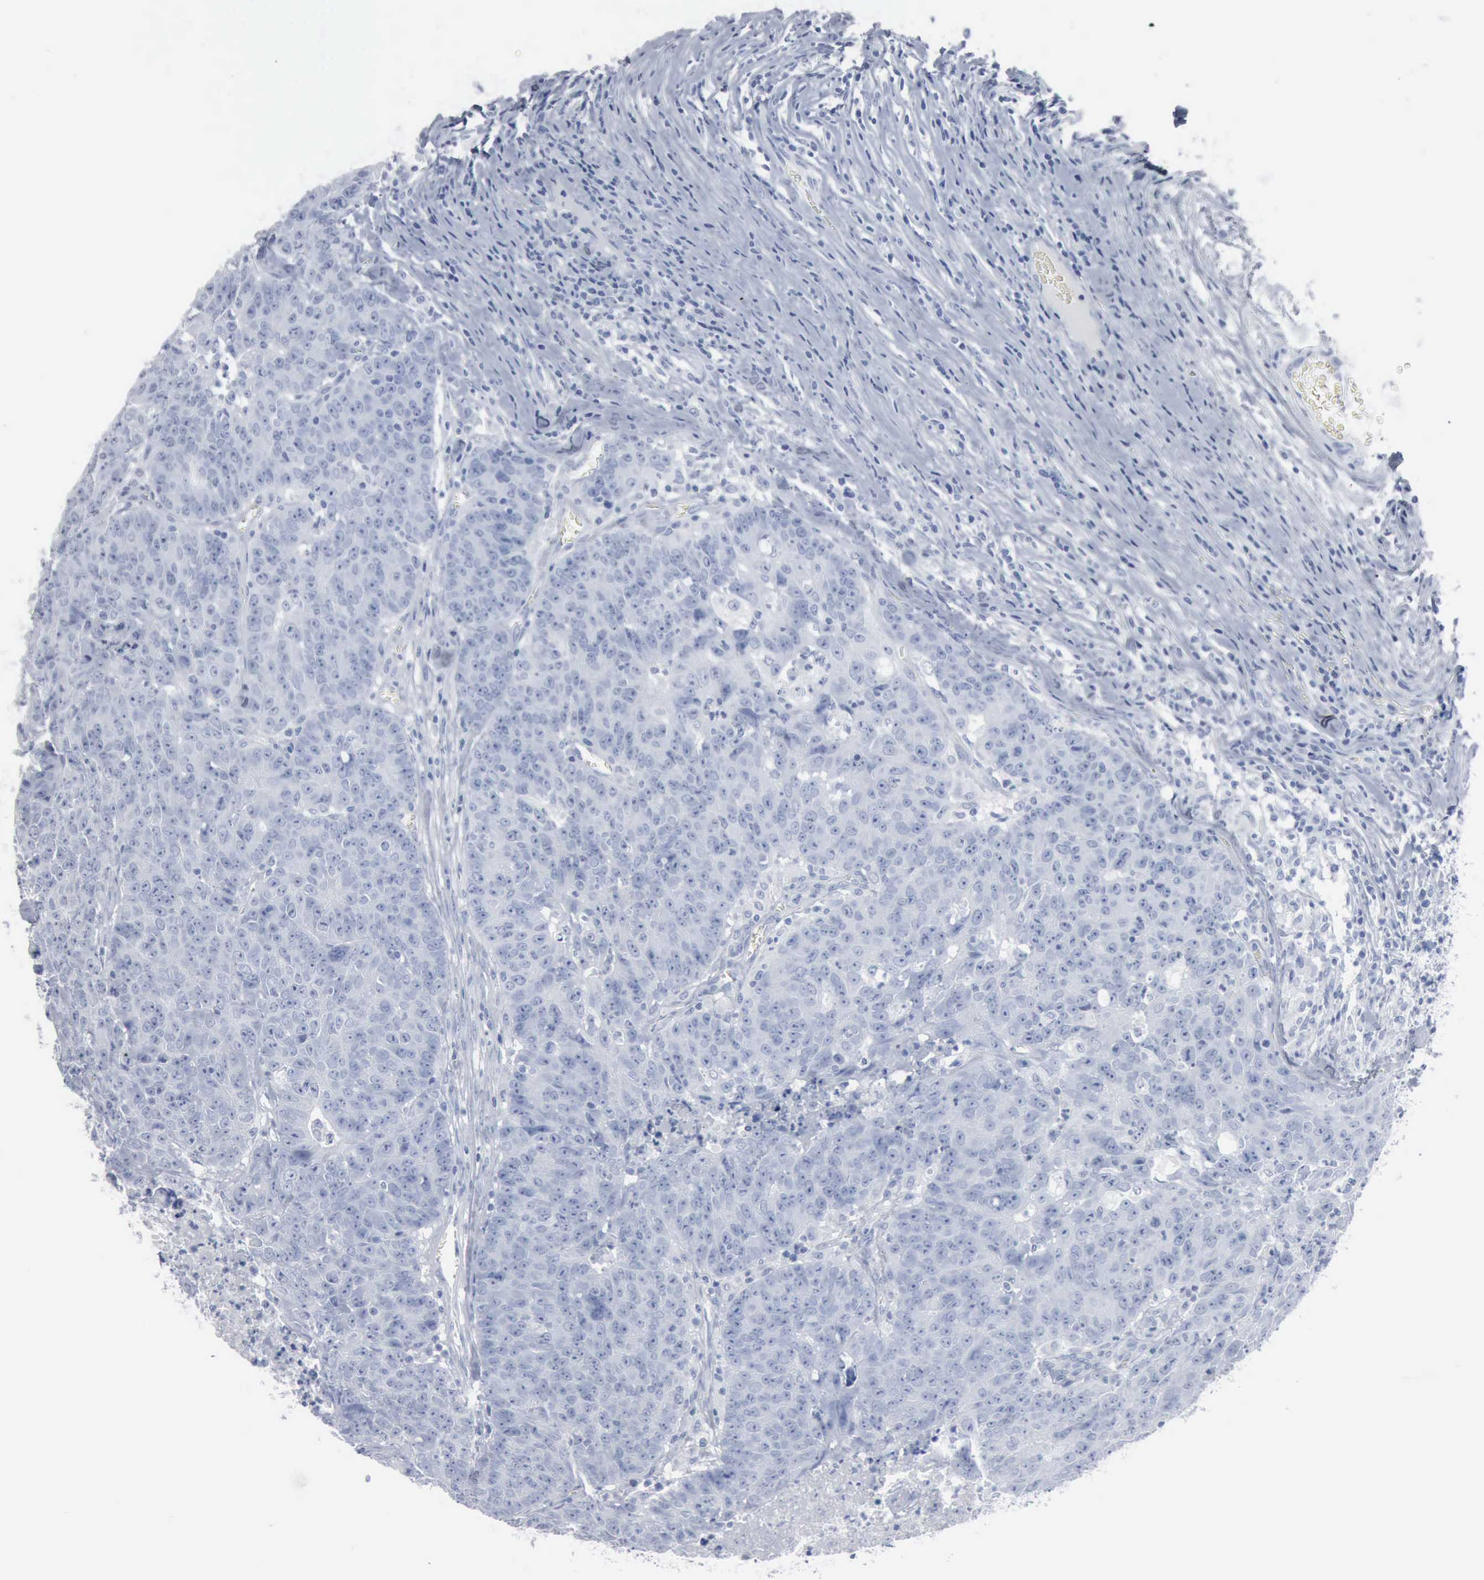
{"staining": {"intensity": "negative", "quantity": "none", "location": "none"}, "tissue": "colorectal cancer", "cell_type": "Tumor cells", "image_type": "cancer", "snomed": [{"axis": "morphology", "description": "Adenocarcinoma, NOS"}, {"axis": "topography", "description": "Colon"}], "caption": "A photomicrograph of human colorectal adenocarcinoma is negative for staining in tumor cells.", "gene": "DMD", "patient": {"sex": "female", "age": 53}}